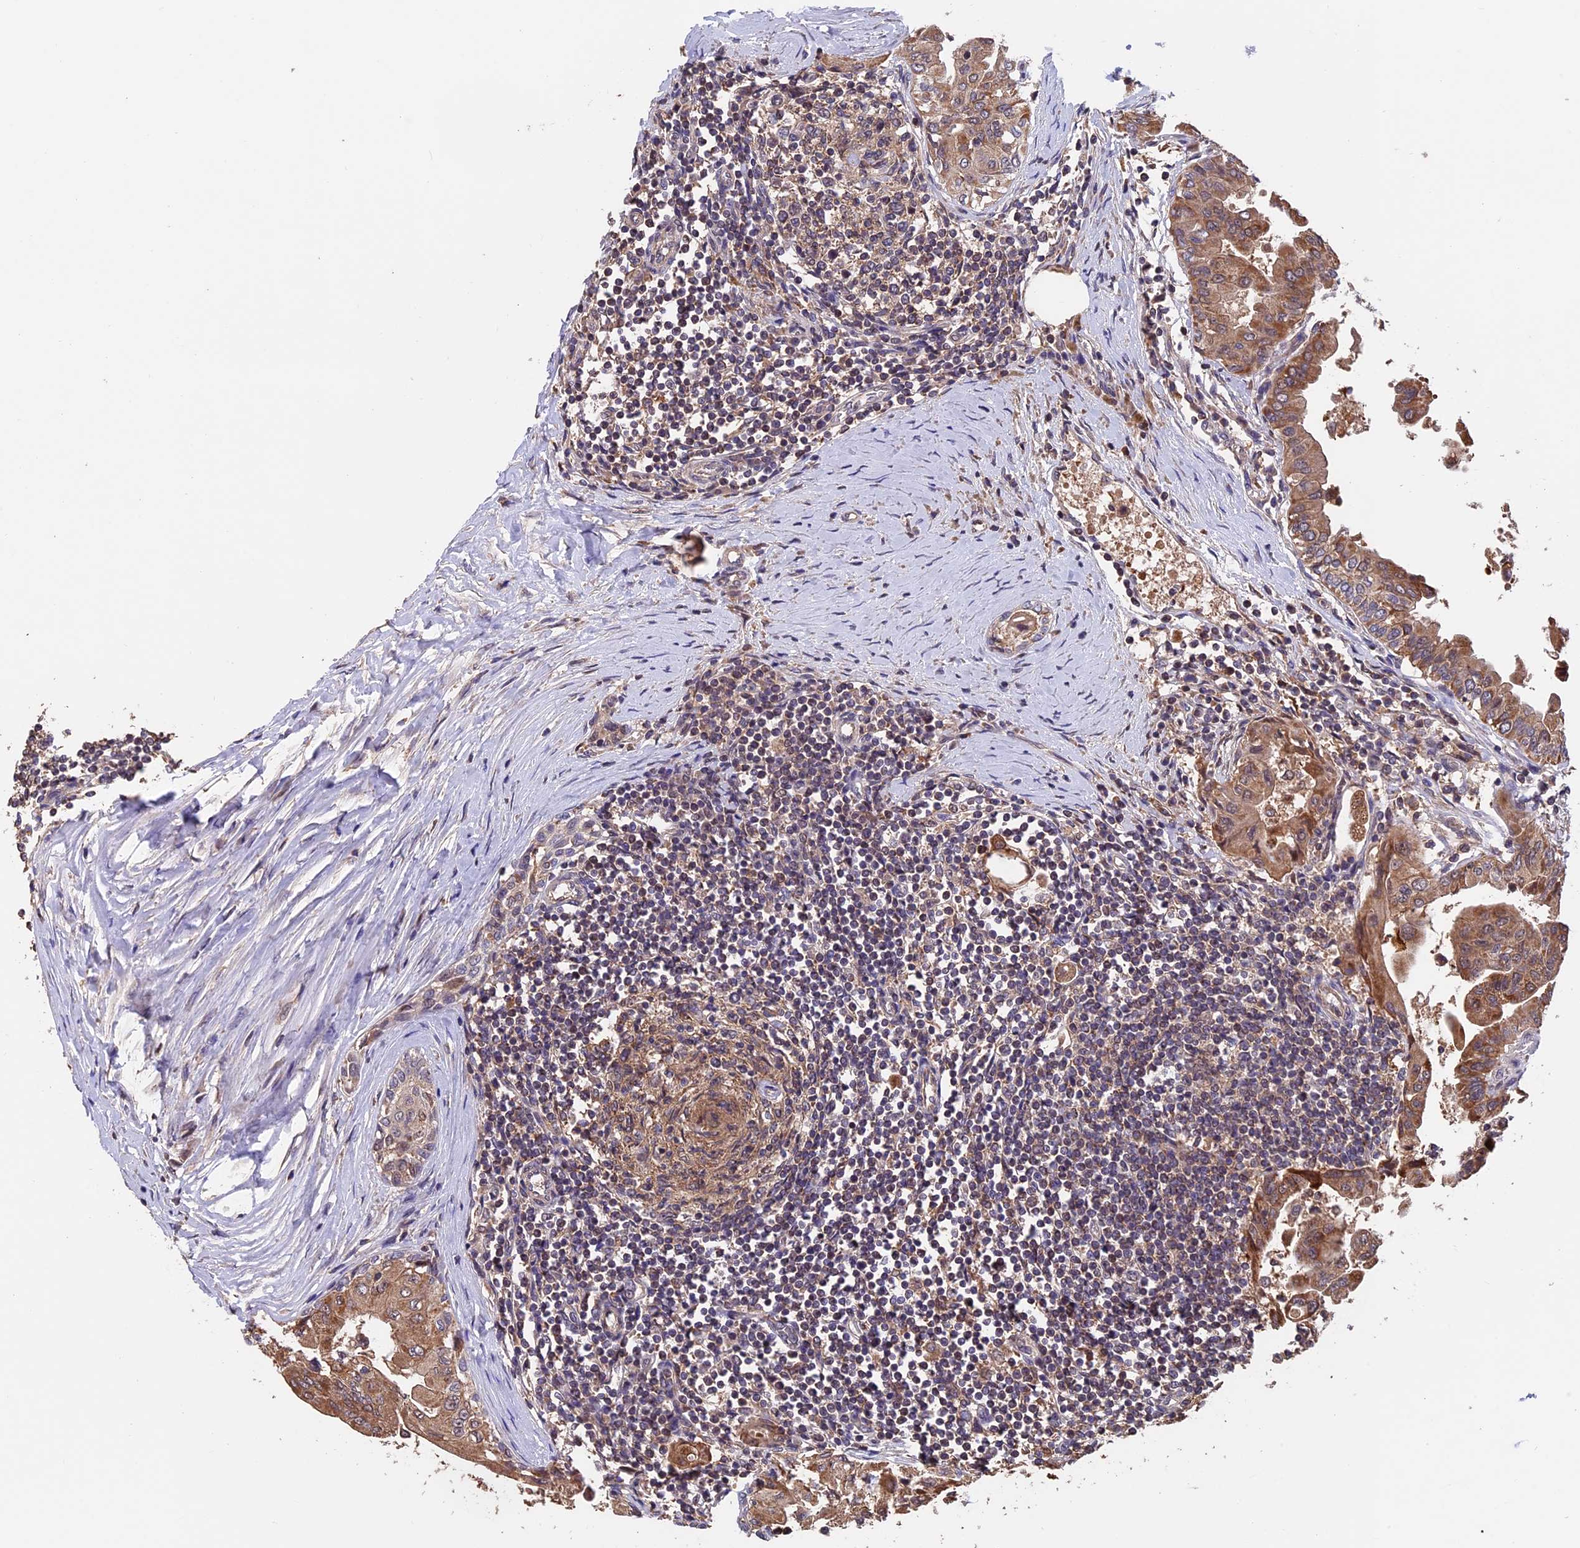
{"staining": {"intensity": "moderate", "quantity": ">75%", "location": "cytoplasmic/membranous"}, "tissue": "thyroid cancer", "cell_type": "Tumor cells", "image_type": "cancer", "snomed": [{"axis": "morphology", "description": "Papillary adenocarcinoma, NOS"}, {"axis": "topography", "description": "Thyroid gland"}], "caption": "About >75% of tumor cells in human thyroid cancer show moderate cytoplasmic/membranous protein staining as visualized by brown immunohistochemical staining.", "gene": "PKD2L2", "patient": {"sex": "male", "age": 33}}